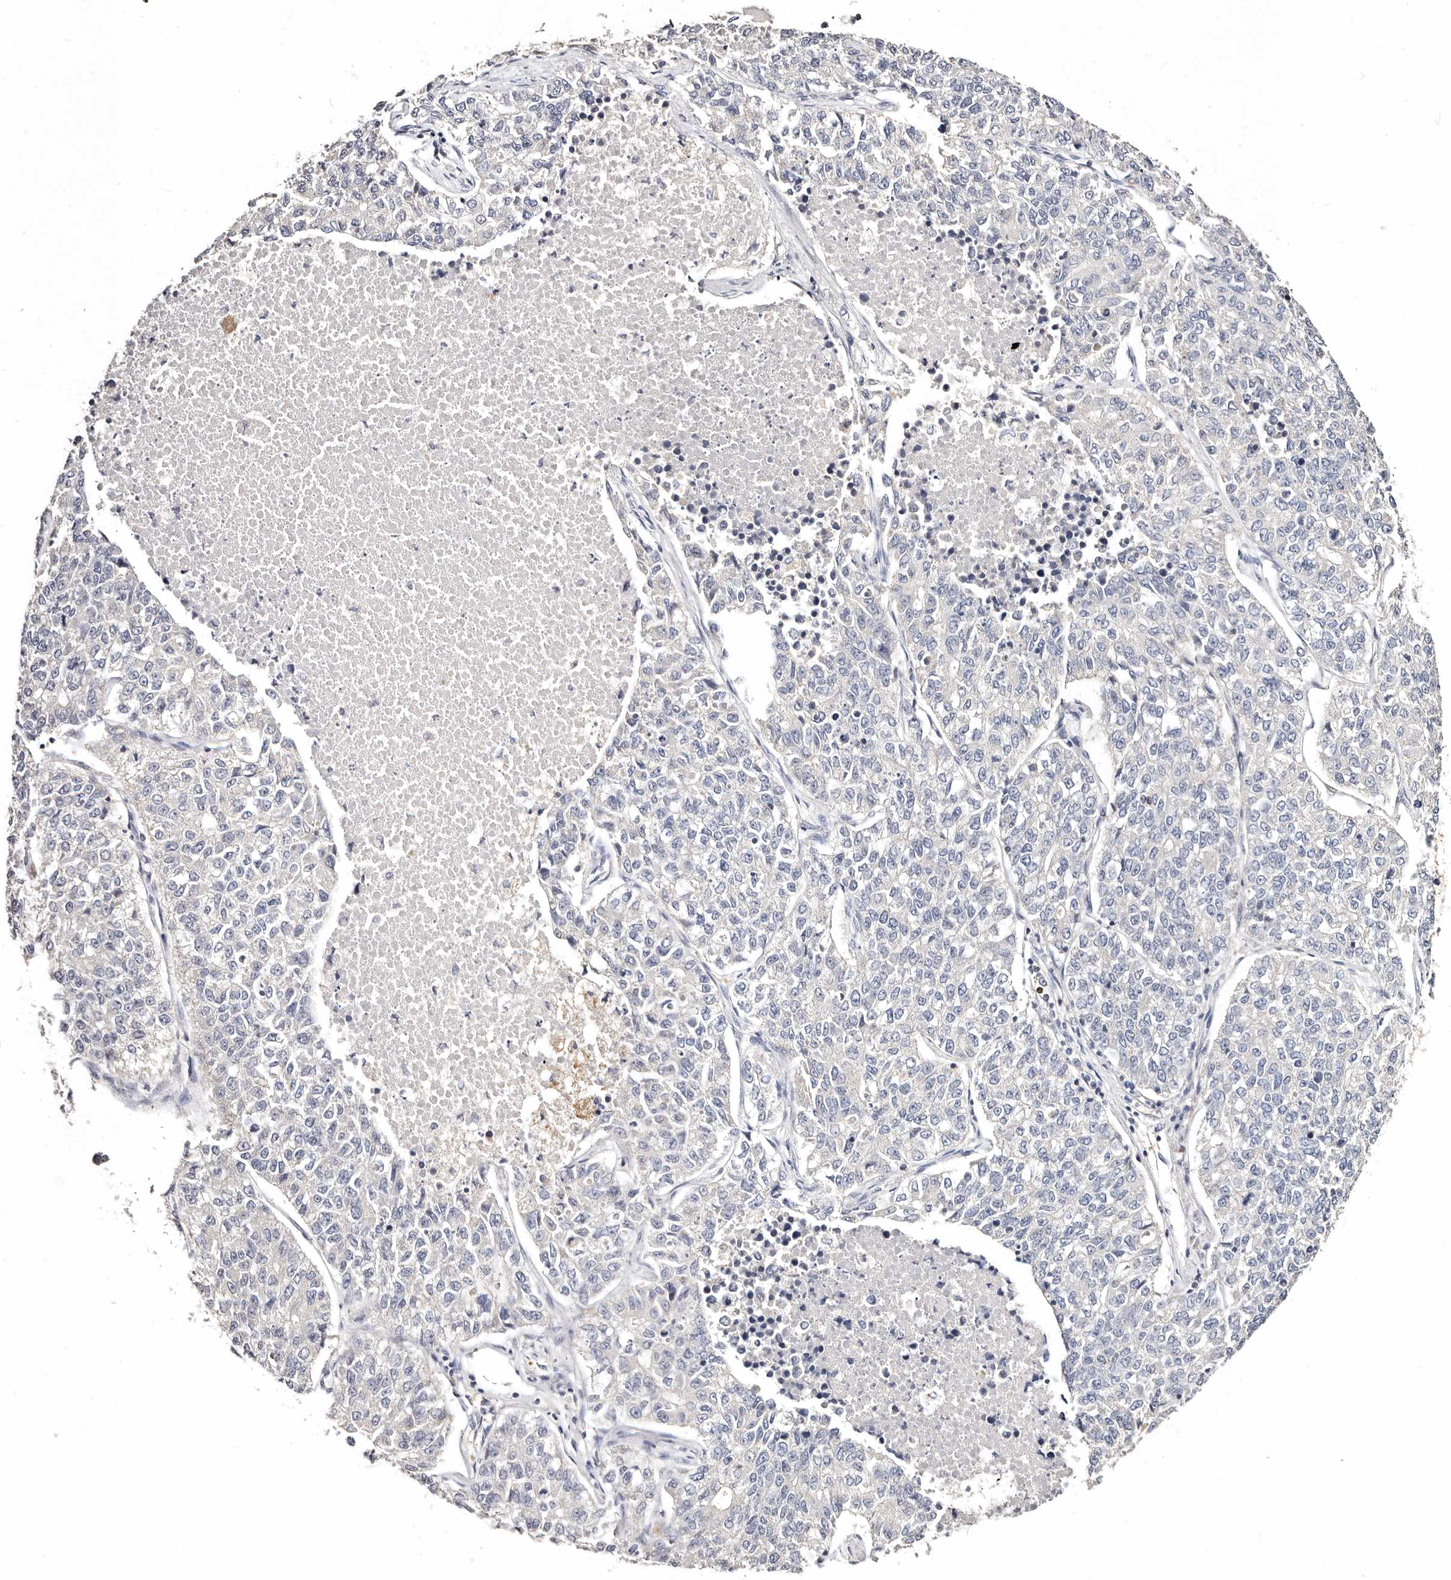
{"staining": {"intensity": "negative", "quantity": "none", "location": "none"}, "tissue": "lung cancer", "cell_type": "Tumor cells", "image_type": "cancer", "snomed": [{"axis": "morphology", "description": "Adenocarcinoma, NOS"}, {"axis": "topography", "description": "Lung"}], "caption": "Immunohistochemistry (IHC) image of human adenocarcinoma (lung) stained for a protein (brown), which displays no expression in tumor cells.", "gene": "IQGAP3", "patient": {"sex": "male", "age": 49}}